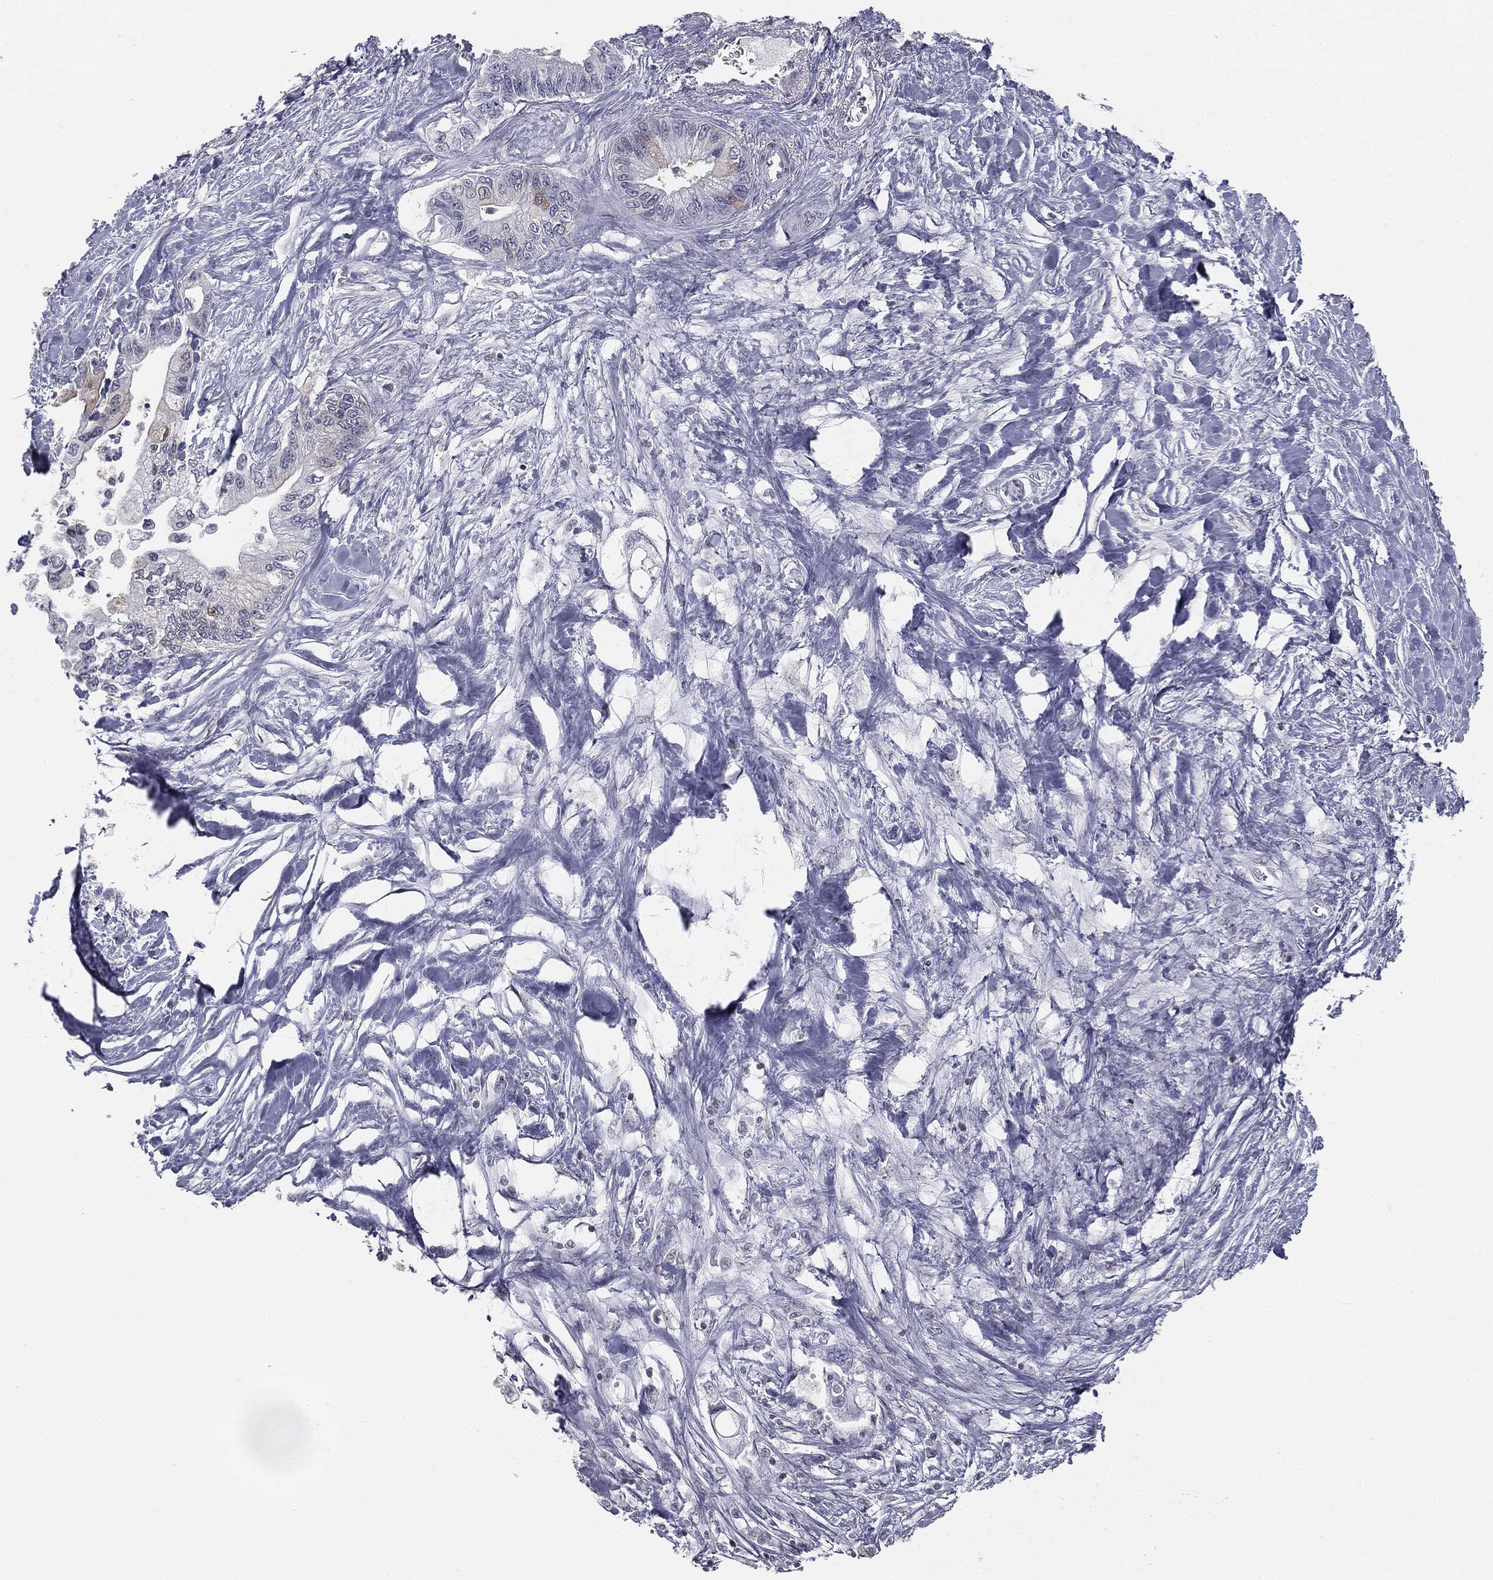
{"staining": {"intensity": "negative", "quantity": "none", "location": "none"}, "tissue": "pancreatic cancer", "cell_type": "Tumor cells", "image_type": "cancer", "snomed": [{"axis": "morphology", "description": "Adenocarcinoma, NOS"}, {"axis": "topography", "description": "Pancreas"}], "caption": "Pancreatic cancer (adenocarcinoma) stained for a protein using immunohistochemistry shows no staining tumor cells.", "gene": "ALDOB", "patient": {"sex": "male", "age": 61}}